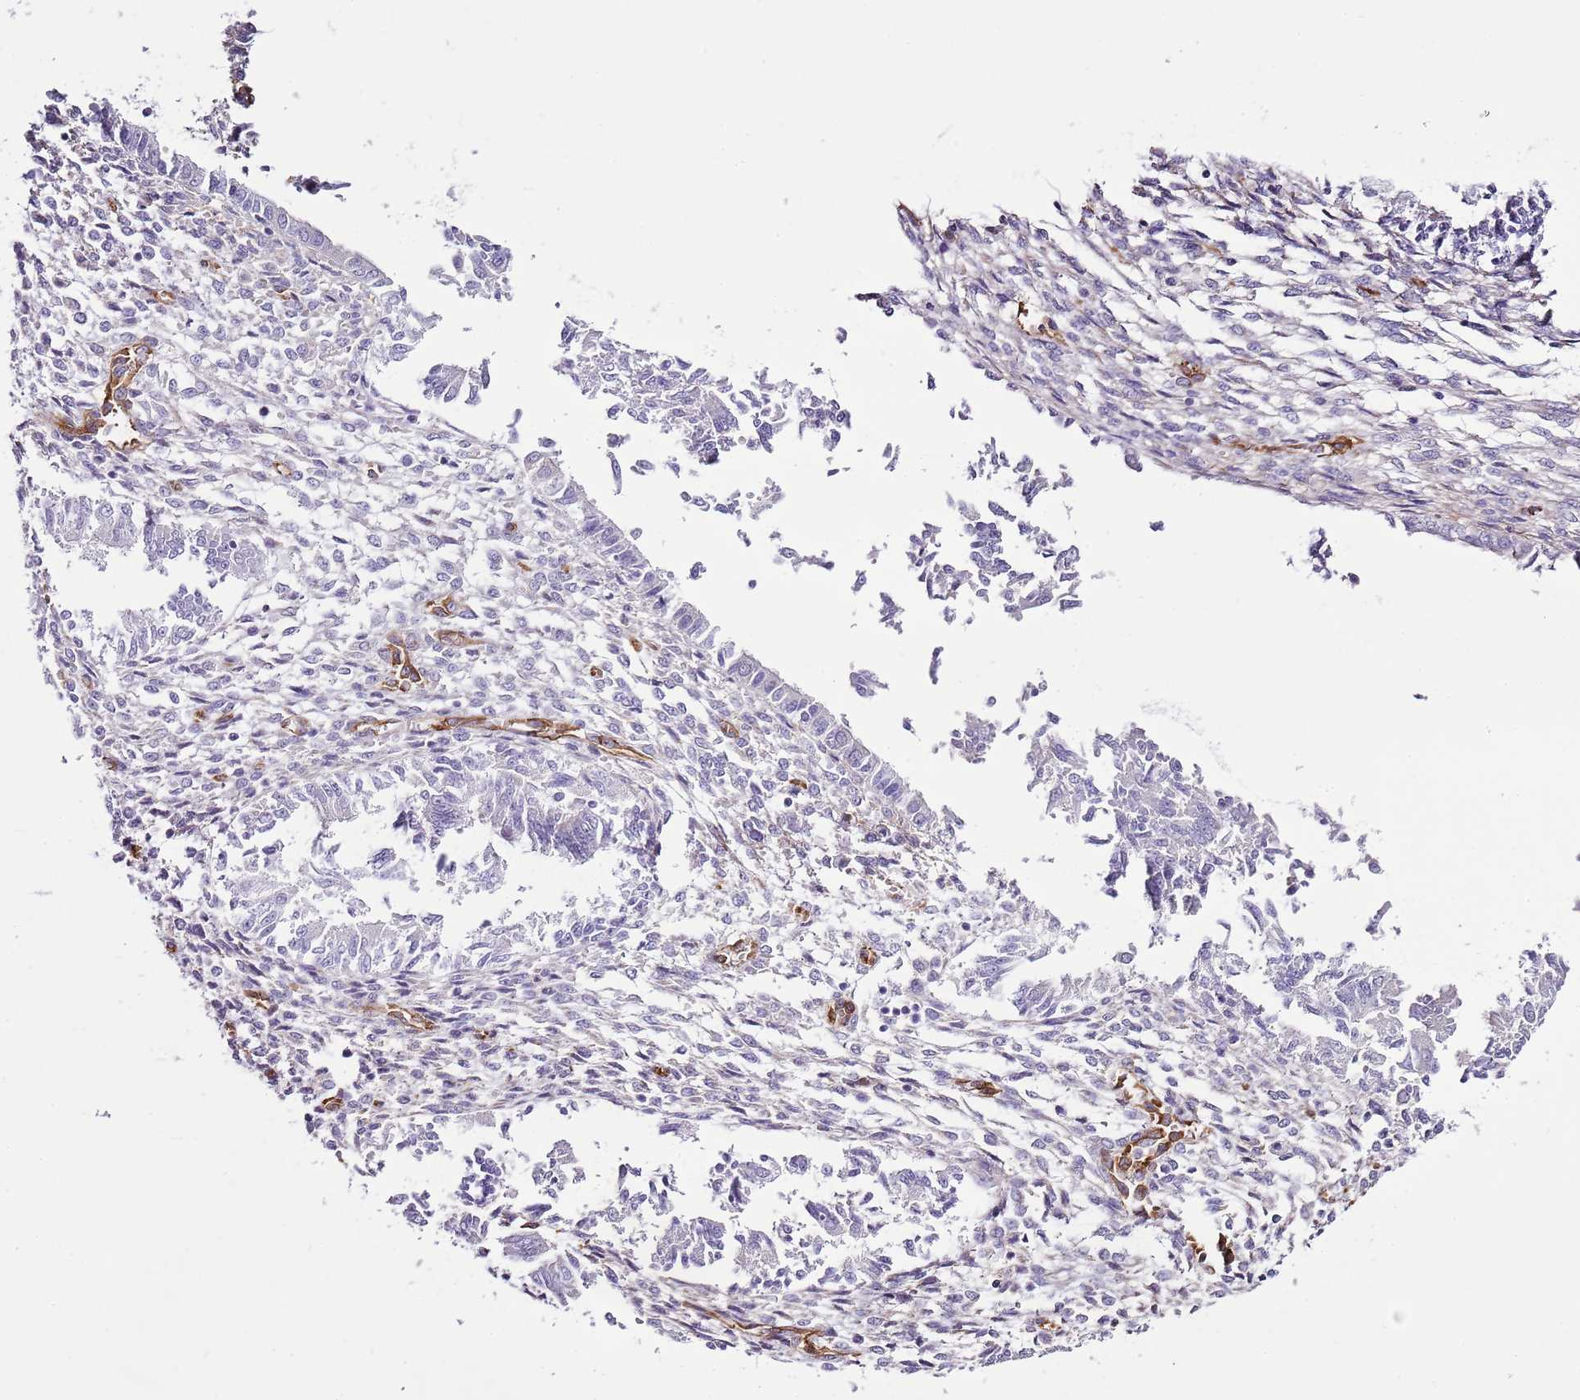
{"staining": {"intensity": "negative", "quantity": "none", "location": "none"}, "tissue": "endometrium", "cell_type": "Cells in endometrial stroma", "image_type": "normal", "snomed": [{"axis": "morphology", "description": "Normal tissue, NOS"}, {"axis": "topography", "description": "Uterus"}, {"axis": "topography", "description": "Endometrium"}], "caption": "Immunohistochemistry image of unremarkable endometrium stained for a protein (brown), which reveals no staining in cells in endometrial stroma. (DAB (3,3'-diaminobenzidine) IHC with hematoxylin counter stain).", "gene": "CTDSPL", "patient": {"sex": "female", "age": 48}}